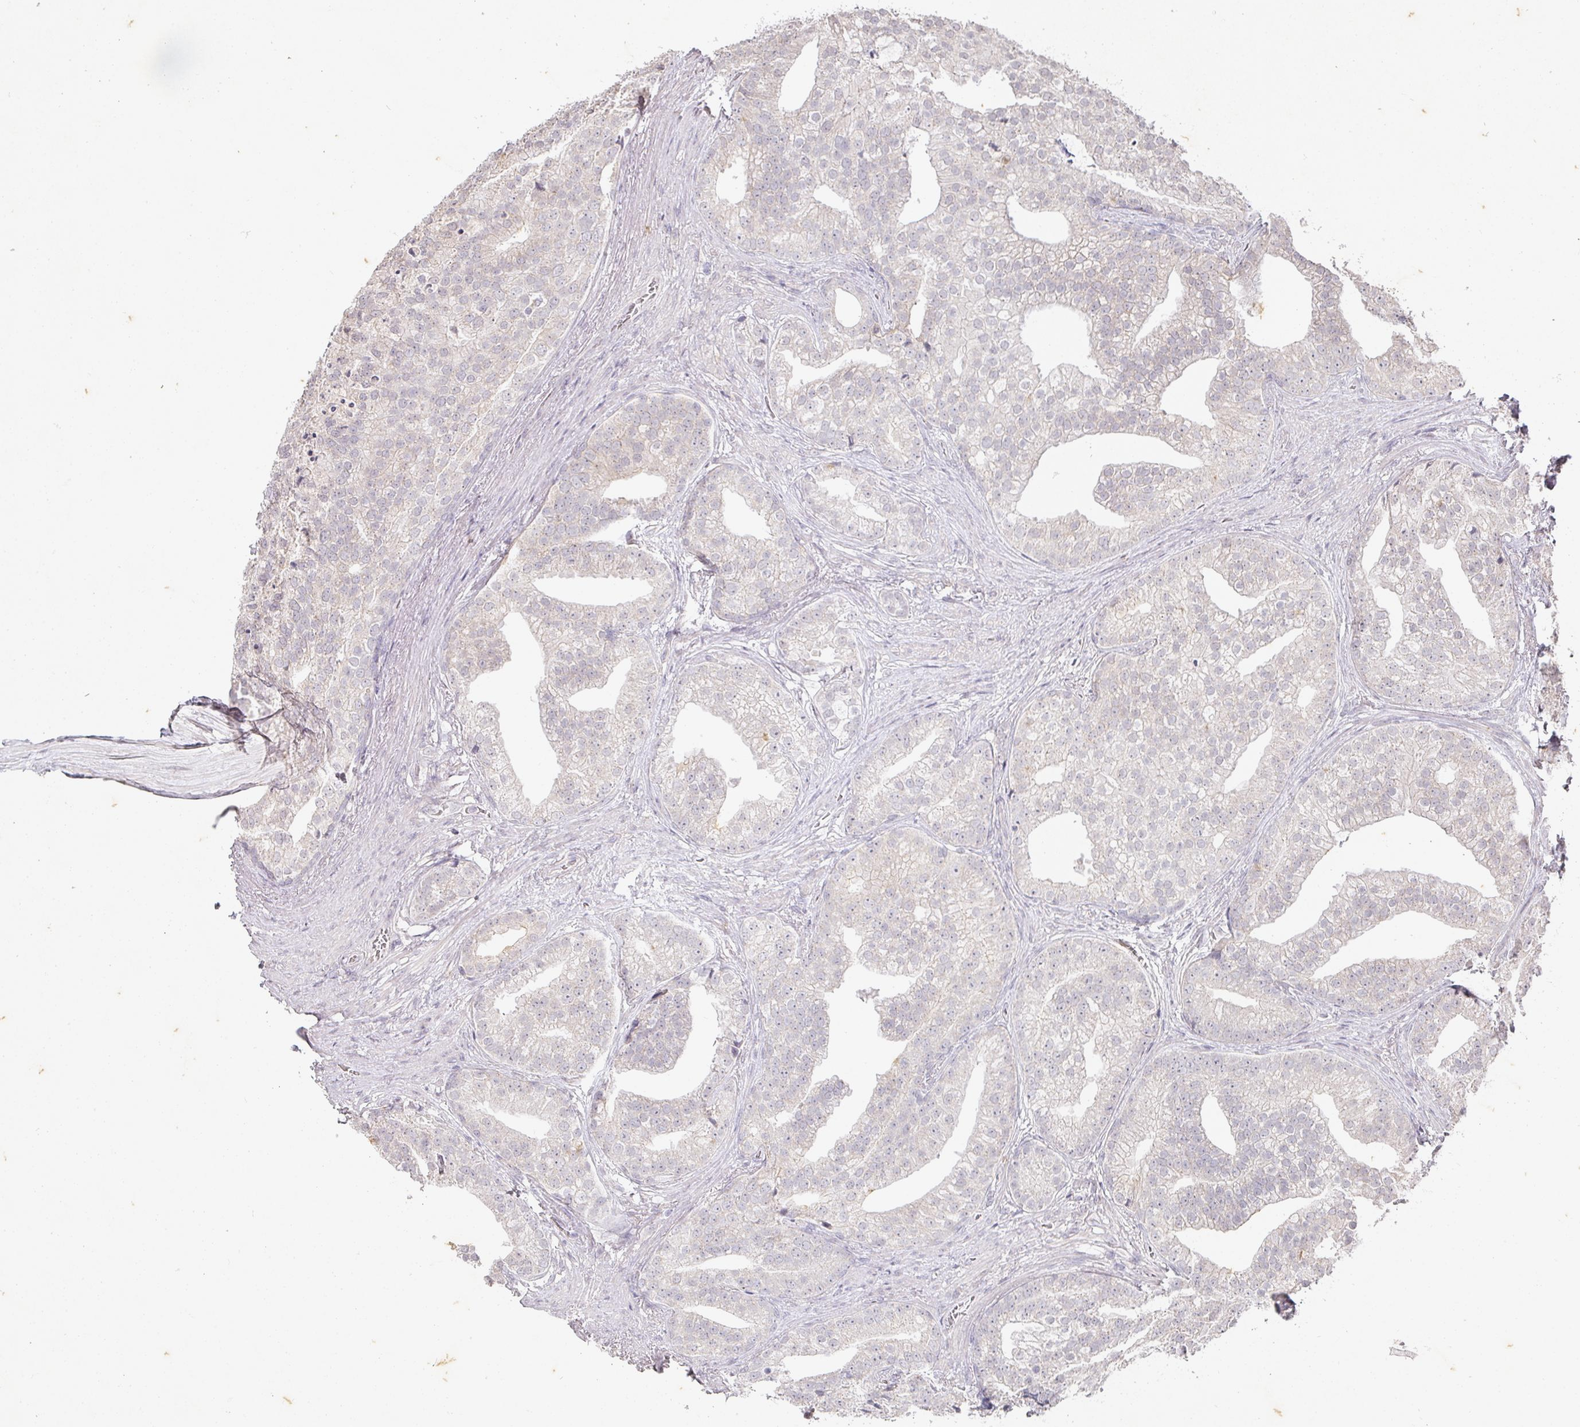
{"staining": {"intensity": "negative", "quantity": "none", "location": "none"}, "tissue": "prostate cancer", "cell_type": "Tumor cells", "image_type": "cancer", "snomed": [{"axis": "morphology", "description": "Adenocarcinoma, Low grade"}, {"axis": "topography", "description": "Prostate"}], "caption": "High power microscopy photomicrograph of an immunohistochemistry micrograph of adenocarcinoma (low-grade) (prostate), revealing no significant staining in tumor cells. (Stains: DAB (3,3'-diaminobenzidine) IHC with hematoxylin counter stain, Microscopy: brightfield microscopy at high magnification).", "gene": "CAPN5", "patient": {"sex": "male", "age": 71}}